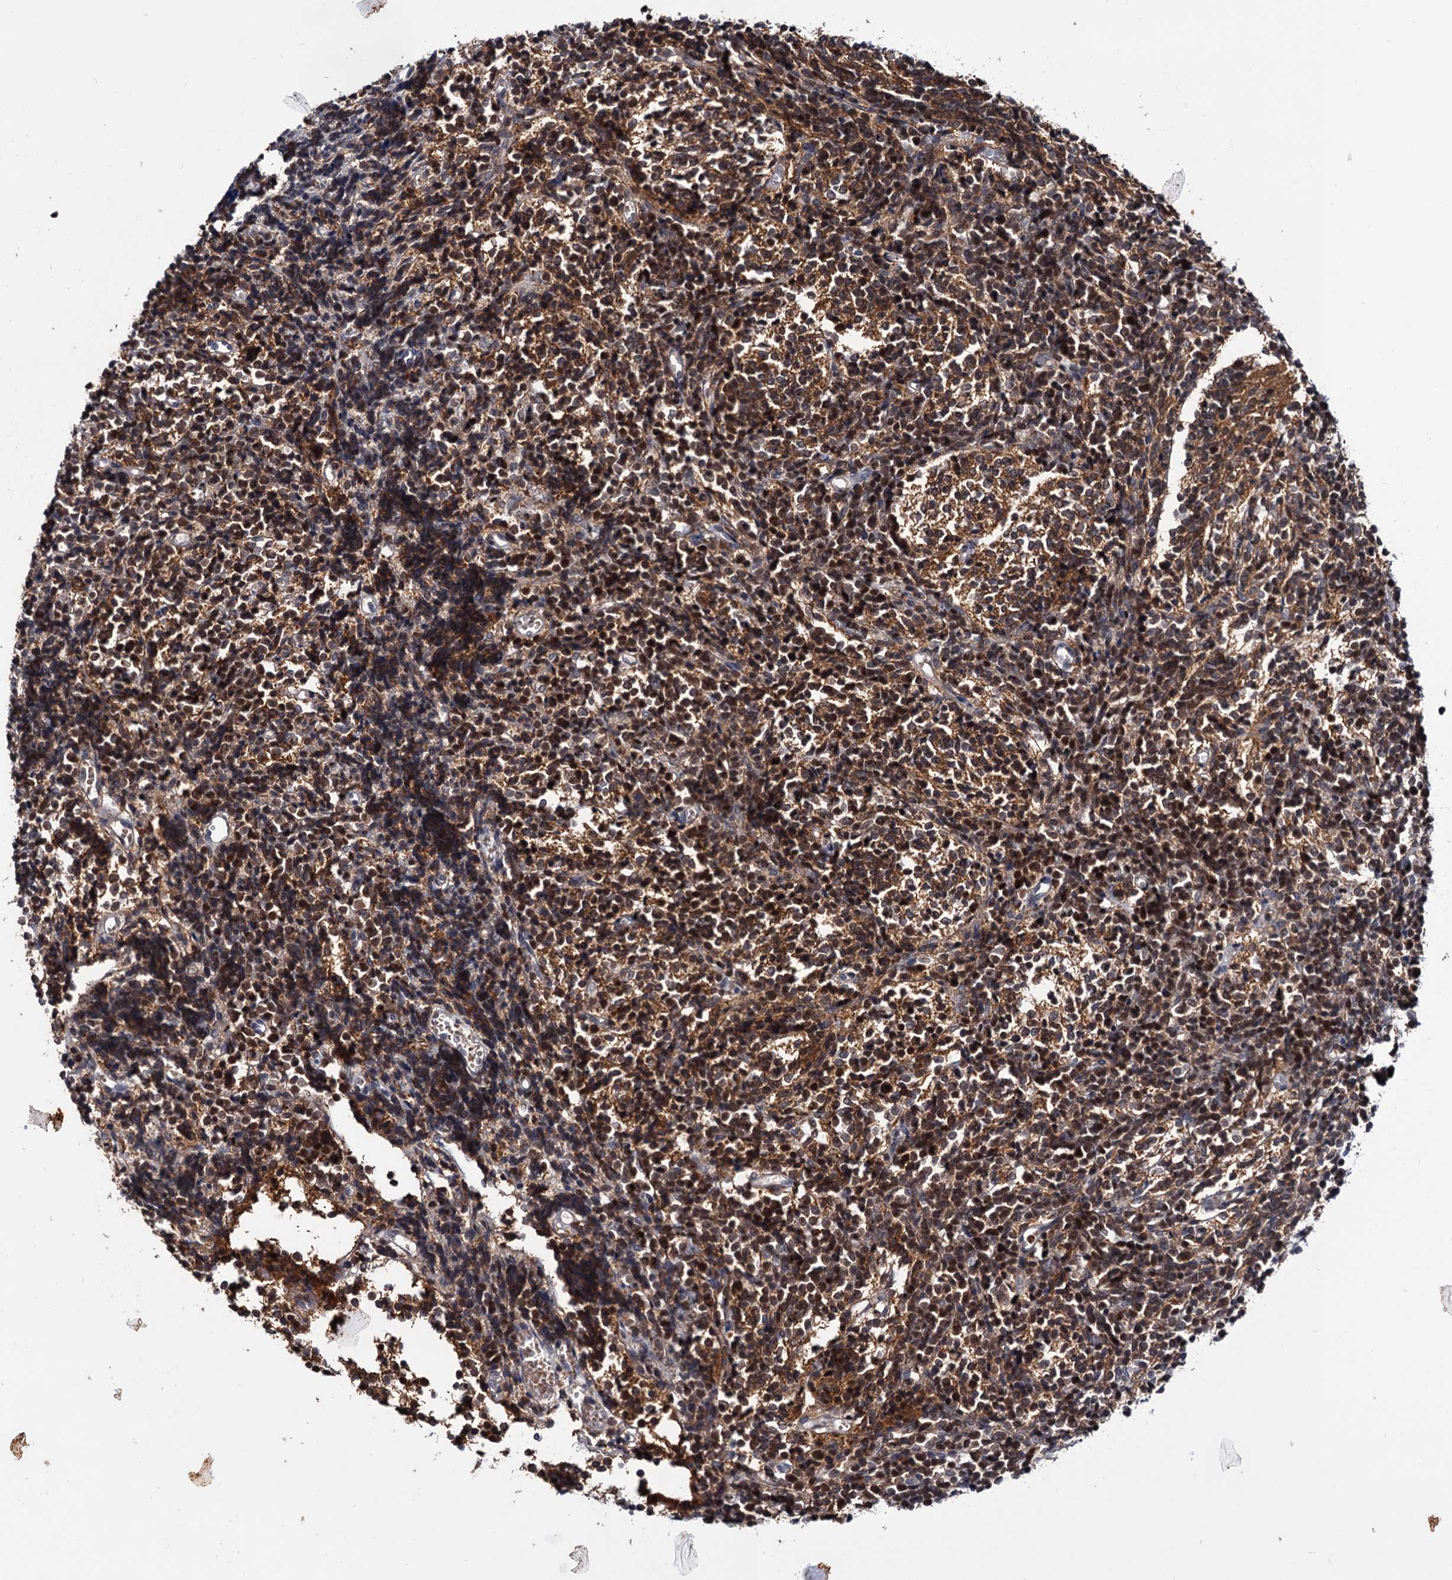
{"staining": {"intensity": "moderate", "quantity": "25%-75%", "location": "cytoplasmic/membranous,nuclear"}, "tissue": "glioma", "cell_type": "Tumor cells", "image_type": "cancer", "snomed": [{"axis": "morphology", "description": "Glioma, malignant, Low grade"}, {"axis": "topography", "description": "Brain"}], "caption": "Human glioma stained with a protein marker demonstrates moderate staining in tumor cells.", "gene": "RNASEH2B", "patient": {"sex": "female", "age": 1}}